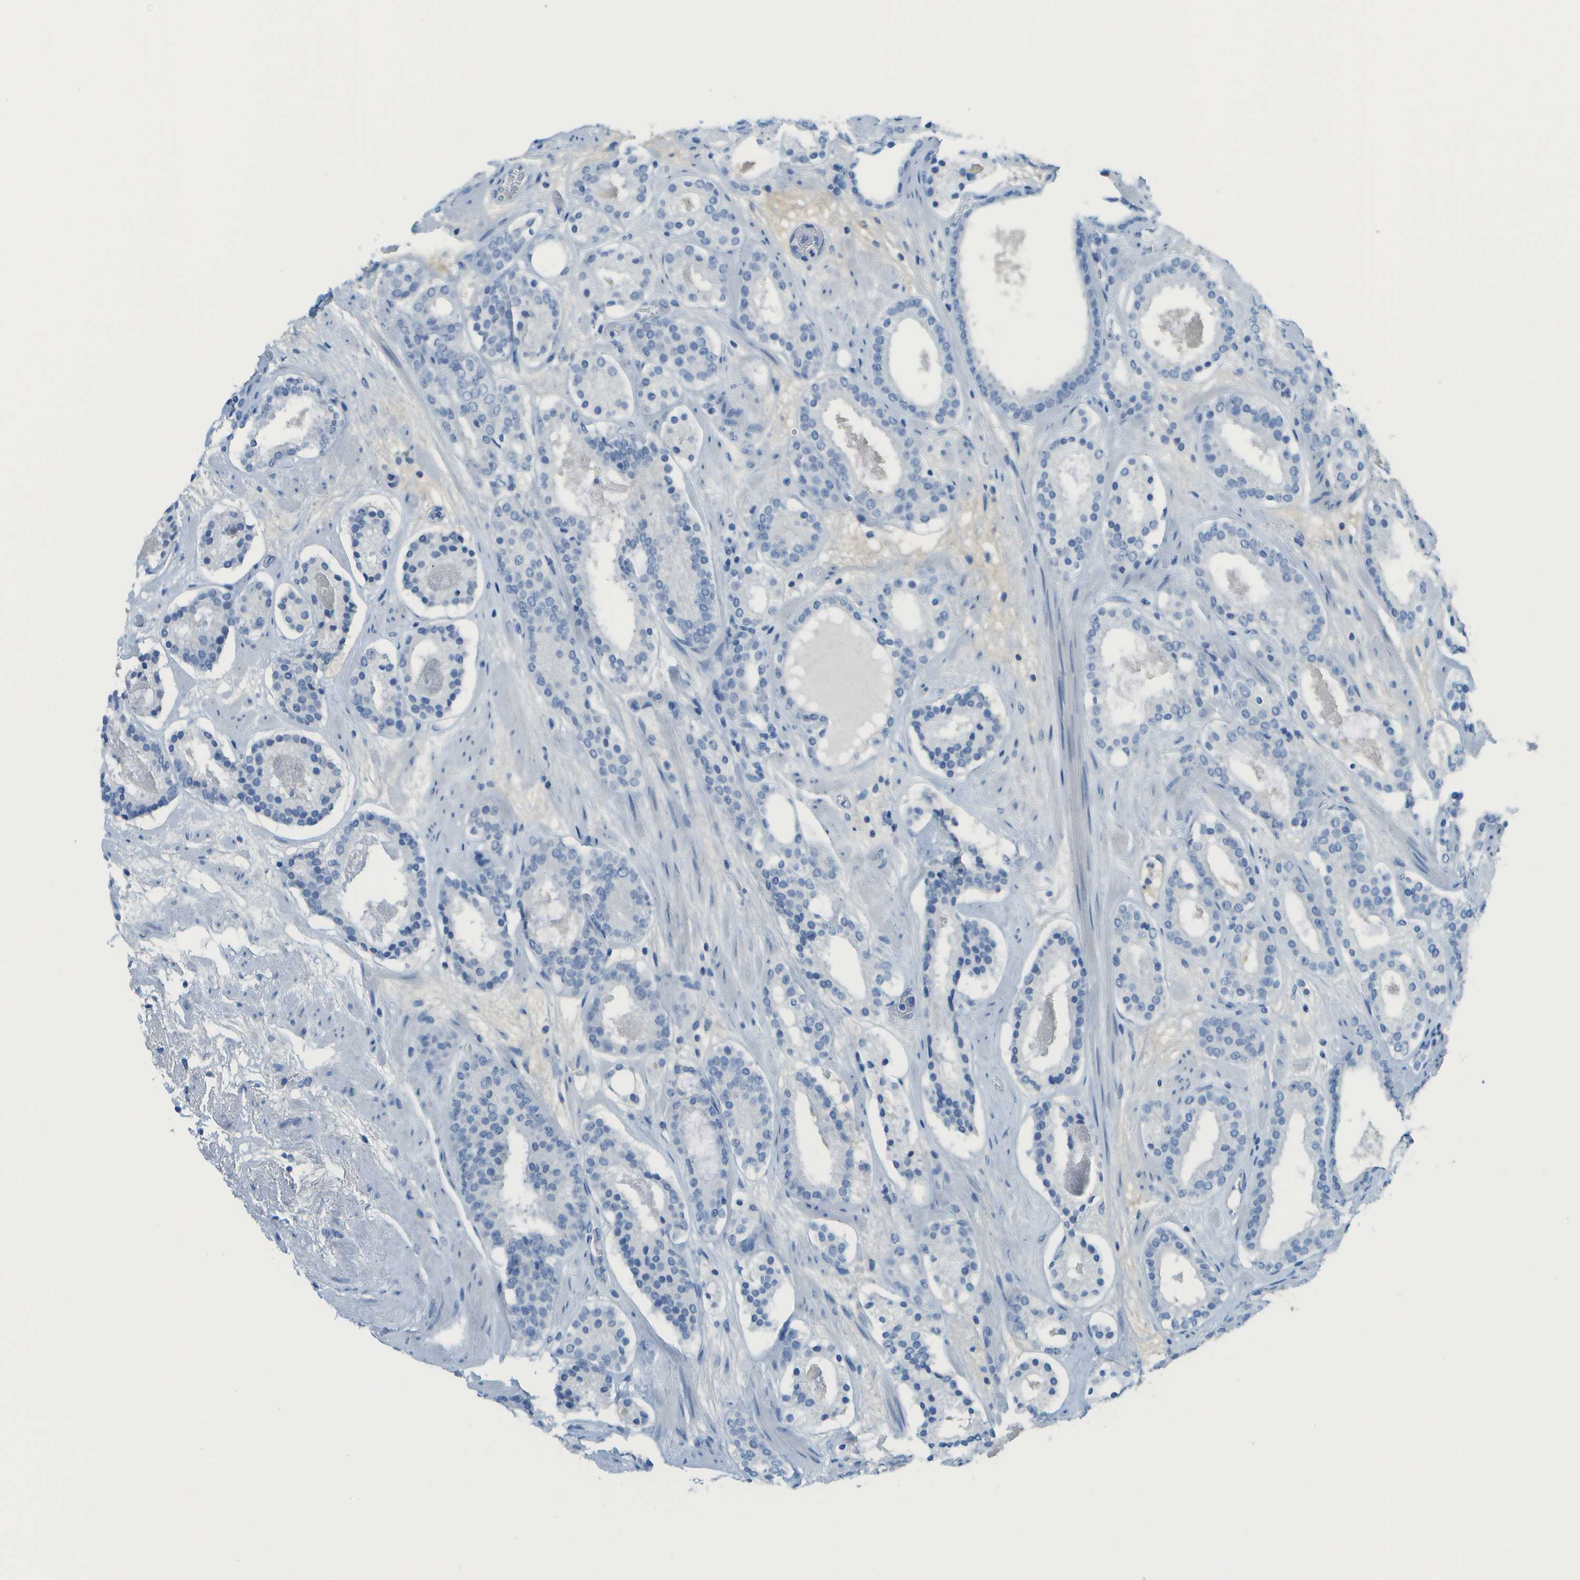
{"staining": {"intensity": "negative", "quantity": "none", "location": "none"}, "tissue": "prostate cancer", "cell_type": "Tumor cells", "image_type": "cancer", "snomed": [{"axis": "morphology", "description": "Adenocarcinoma, Low grade"}, {"axis": "topography", "description": "Prostate"}], "caption": "Histopathology image shows no protein positivity in tumor cells of prostate adenocarcinoma (low-grade) tissue.", "gene": "C1S", "patient": {"sex": "male", "age": 69}}